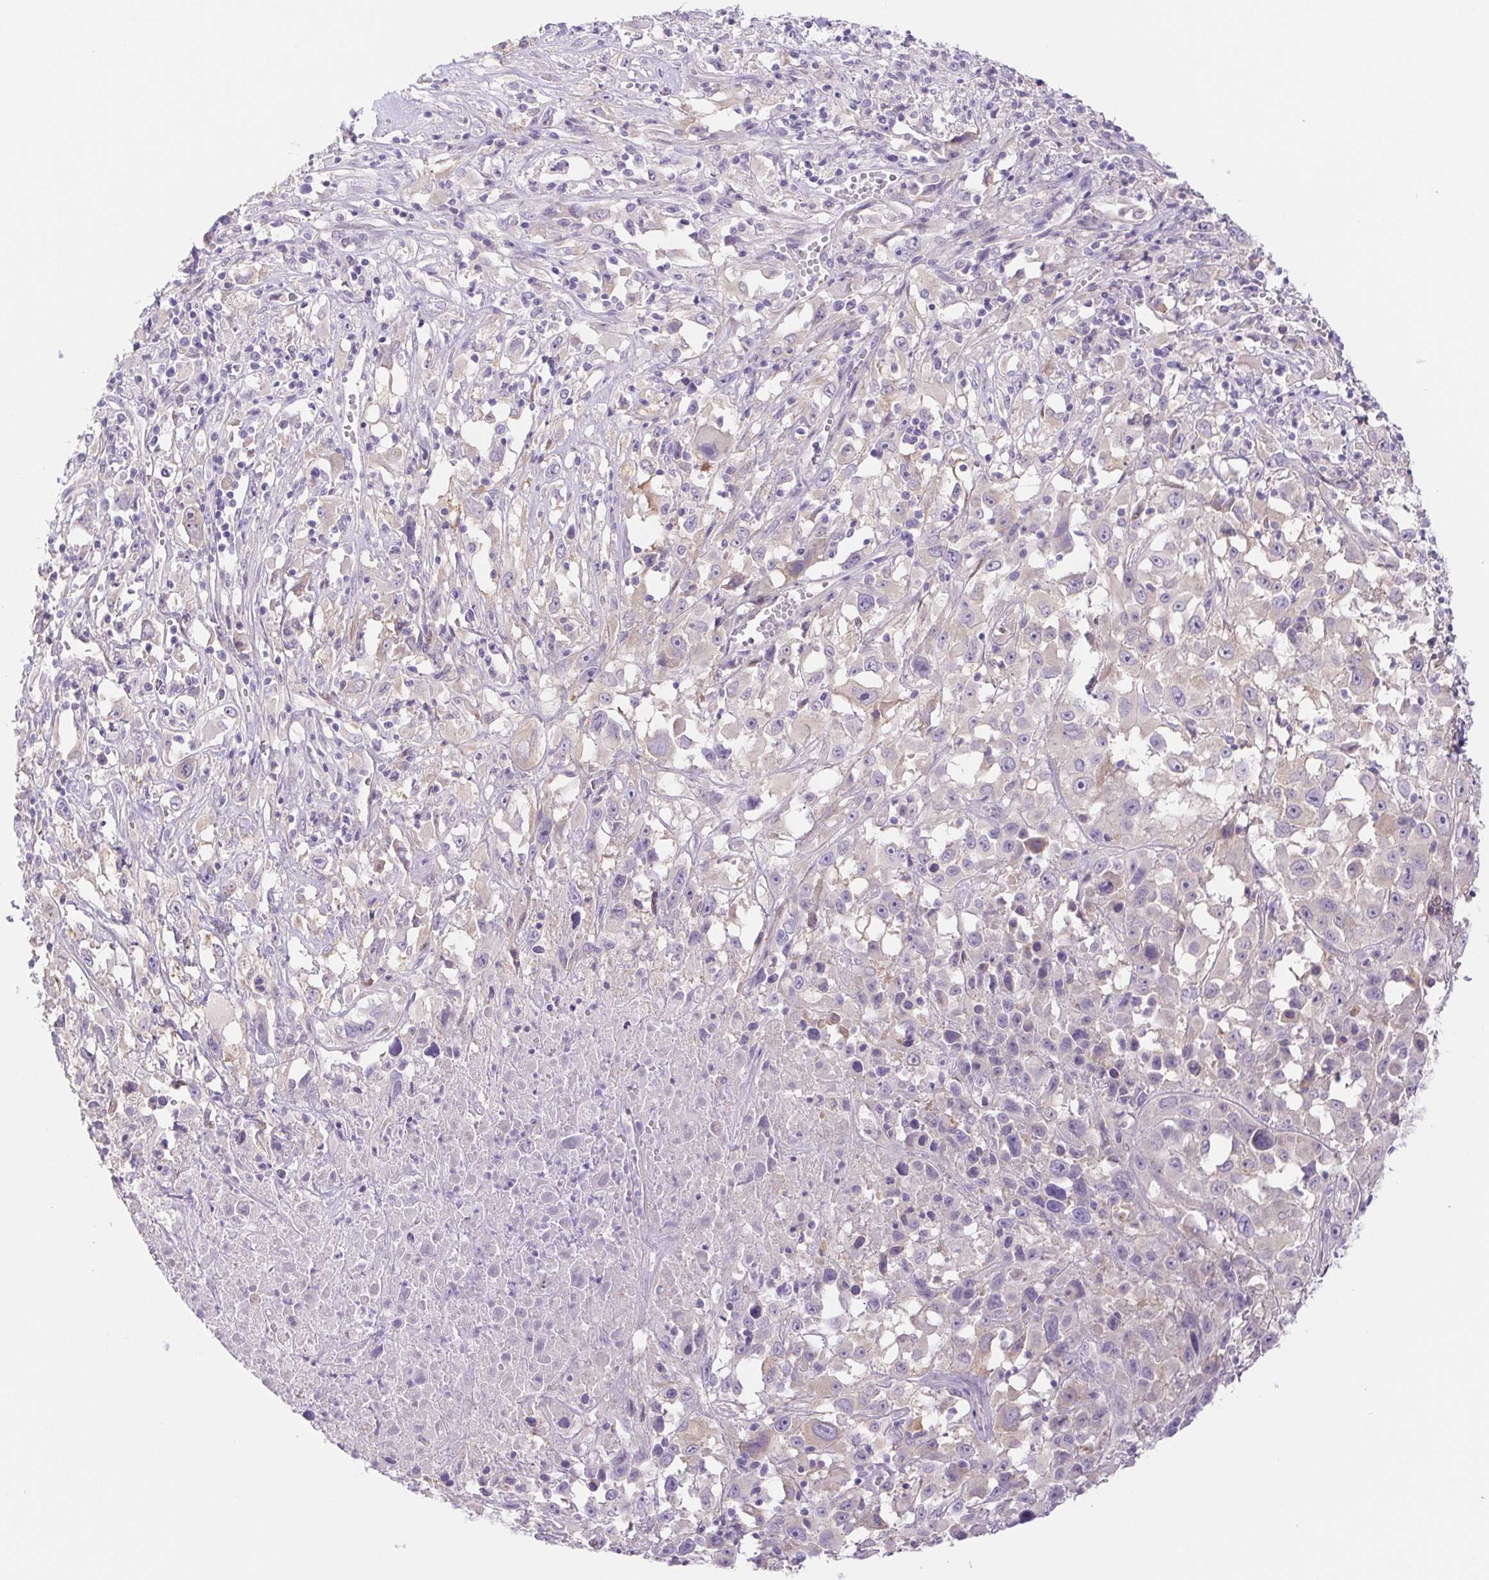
{"staining": {"intensity": "negative", "quantity": "none", "location": "none"}, "tissue": "melanoma", "cell_type": "Tumor cells", "image_type": "cancer", "snomed": [{"axis": "morphology", "description": "Malignant melanoma, Metastatic site"}, {"axis": "topography", "description": "Soft tissue"}], "caption": "Tumor cells show no significant expression in malignant melanoma (metastatic site).", "gene": "DYNC2LI1", "patient": {"sex": "male", "age": 50}}